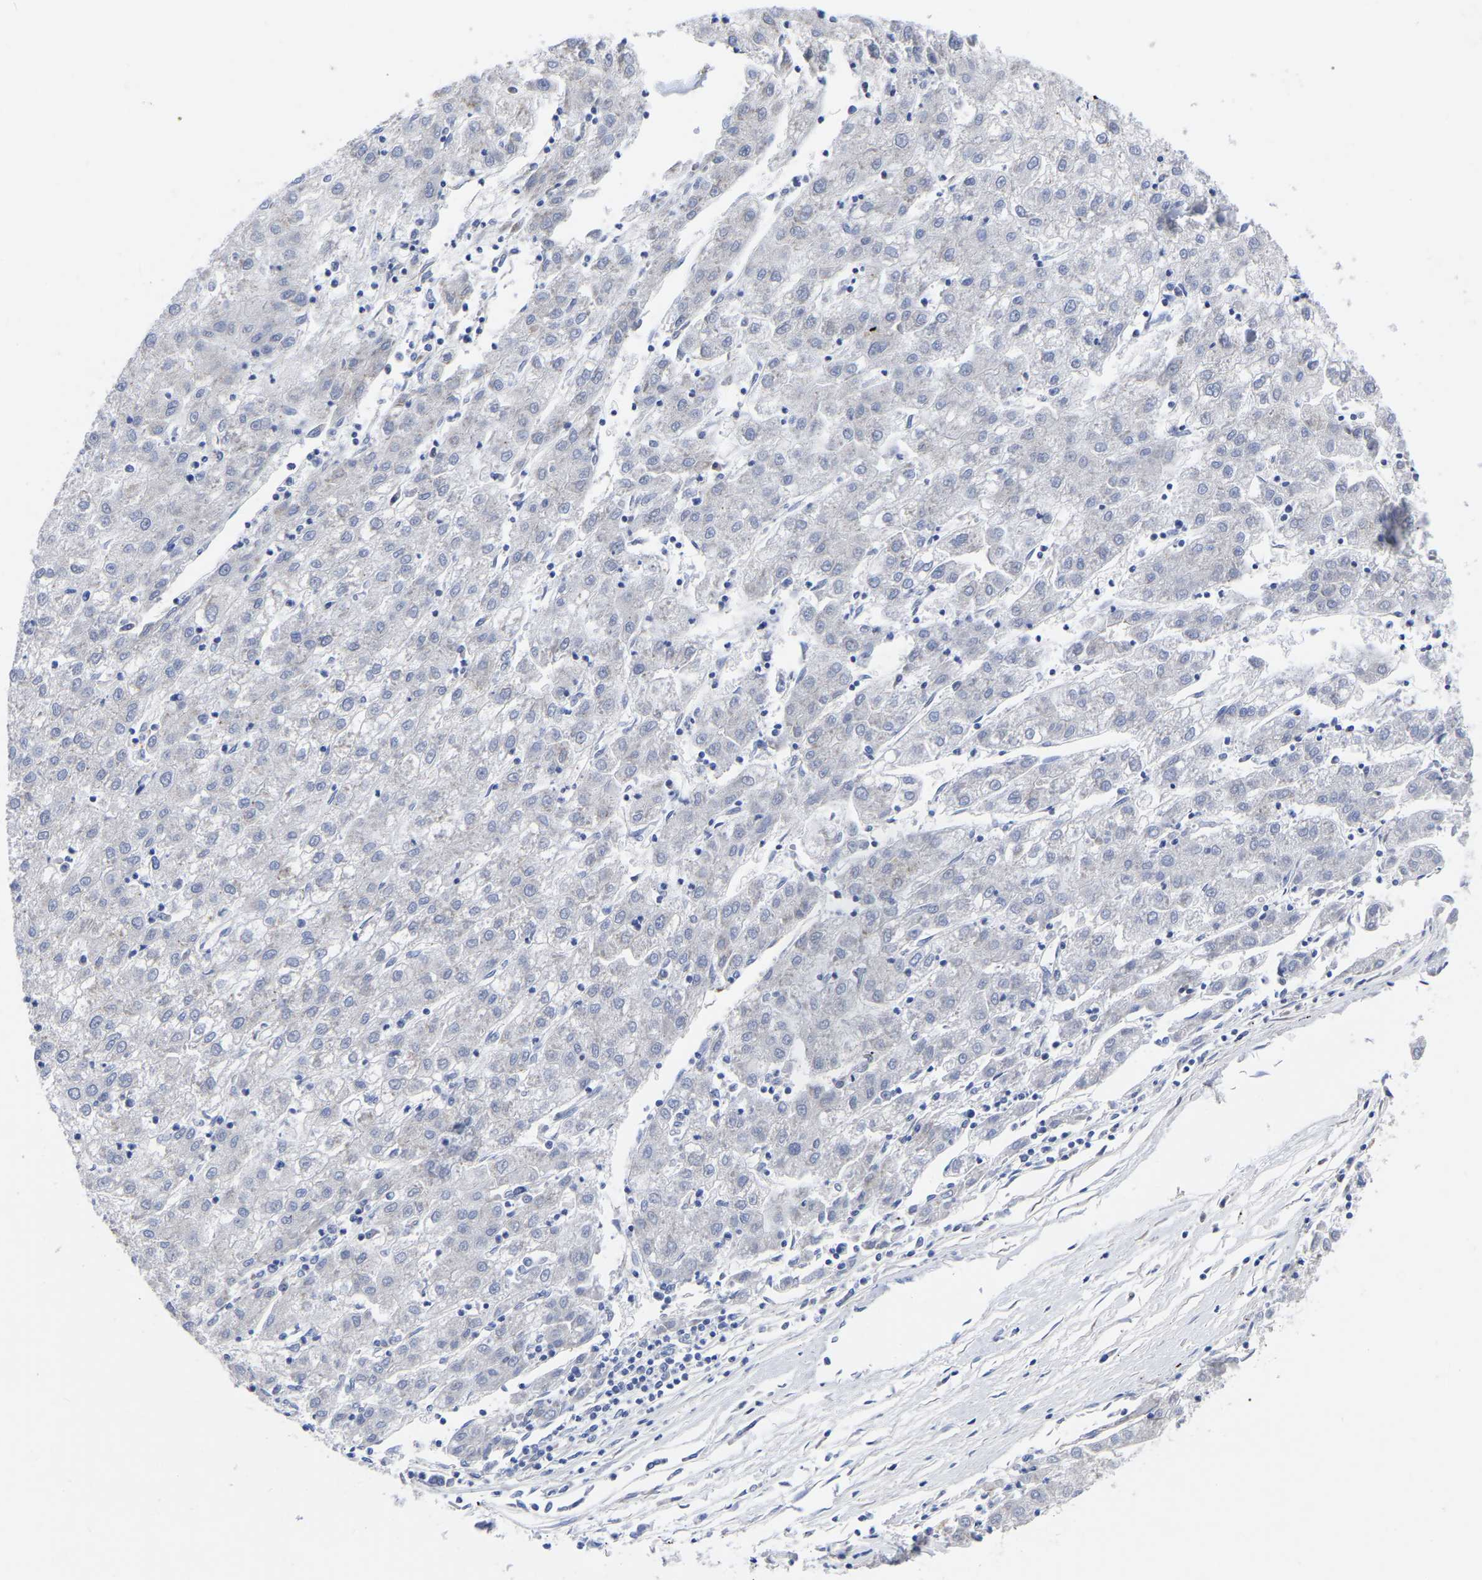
{"staining": {"intensity": "negative", "quantity": "none", "location": "none"}, "tissue": "liver cancer", "cell_type": "Tumor cells", "image_type": "cancer", "snomed": [{"axis": "morphology", "description": "Carcinoma, Hepatocellular, NOS"}, {"axis": "topography", "description": "Liver"}], "caption": "Photomicrograph shows no significant protein positivity in tumor cells of liver hepatocellular carcinoma.", "gene": "GDF3", "patient": {"sex": "male", "age": 72}}